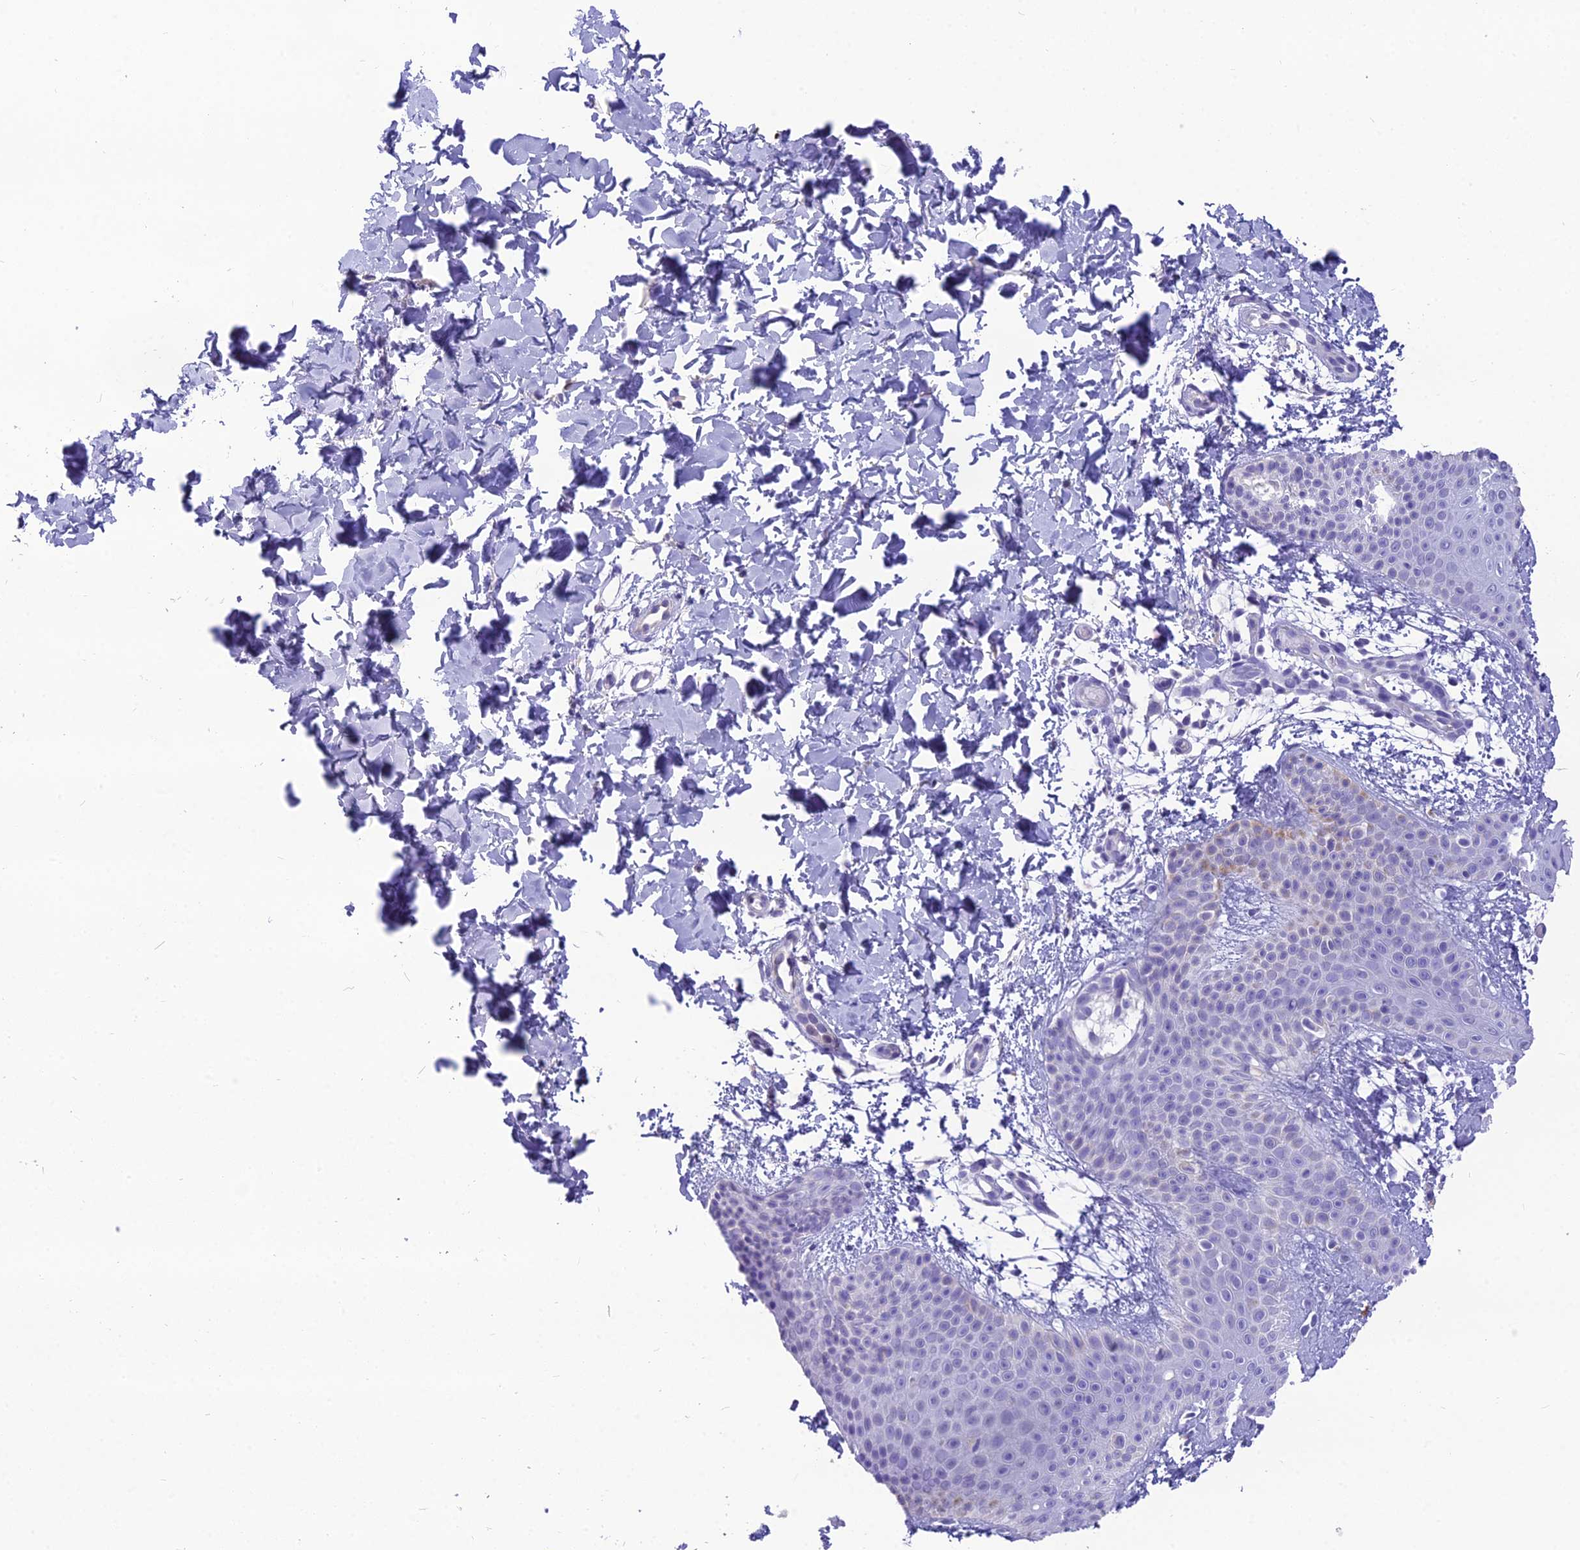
{"staining": {"intensity": "negative", "quantity": "none", "location": "none"}, "tissue": "skin", "cell_type": "Fibroblasts", "image_type": "normal", "snomed": [{"axis": "morphology", "description": "Normal tissue, NOS"}, {"axis": "topography", "description": "Skin"}], "caption": "Human skin stained for a protein using immunohistochemistry (IHC) reveals no expression in fibroblasts.", "gene": "MIIP", "patient": {"sex": "male", "age": 36}}